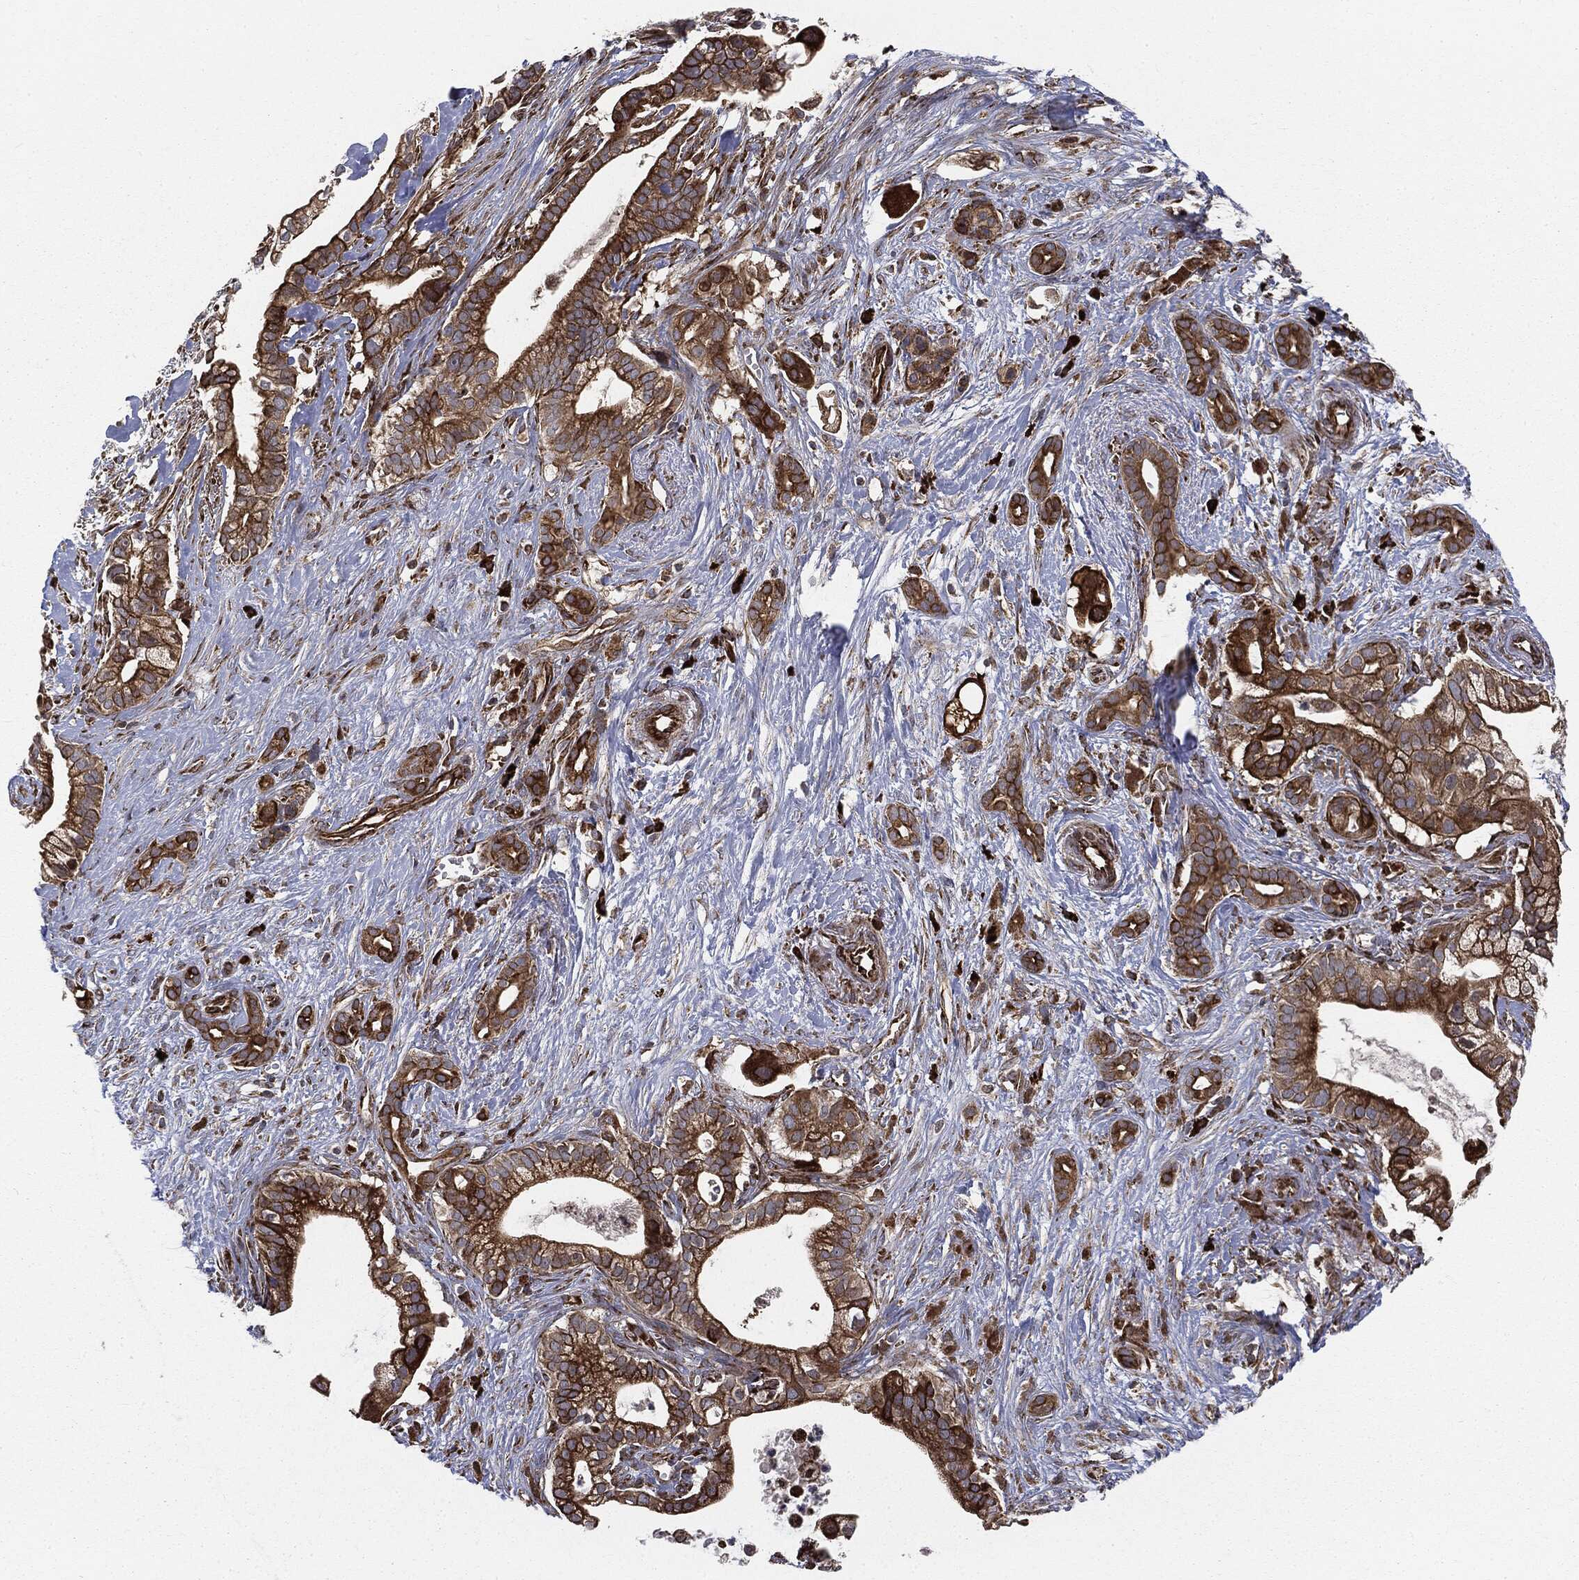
{"staining": {"intensity": "strong", "quantity": ">75%", "location": "cytoplasmic/membranous"}, "tissue": "pancreatic cancer", "cell_type": "Tumor cells", "image_type": "cancer", "snomed": [{"axis": "morphology", "description": "Adenocarcinoma, NOS"}, {"axis": "topography", "description": "Pancreas"}], "caption": "Tumor cells exhibit high levels of strong cytoplasmic/membranous positivity in approximately >75% of cells in human pancreatic cancer. (IHC, brightfield microscopy, high magnification).", "gene": "CYLD", "patient": {"sex": "male", "age": 61}}